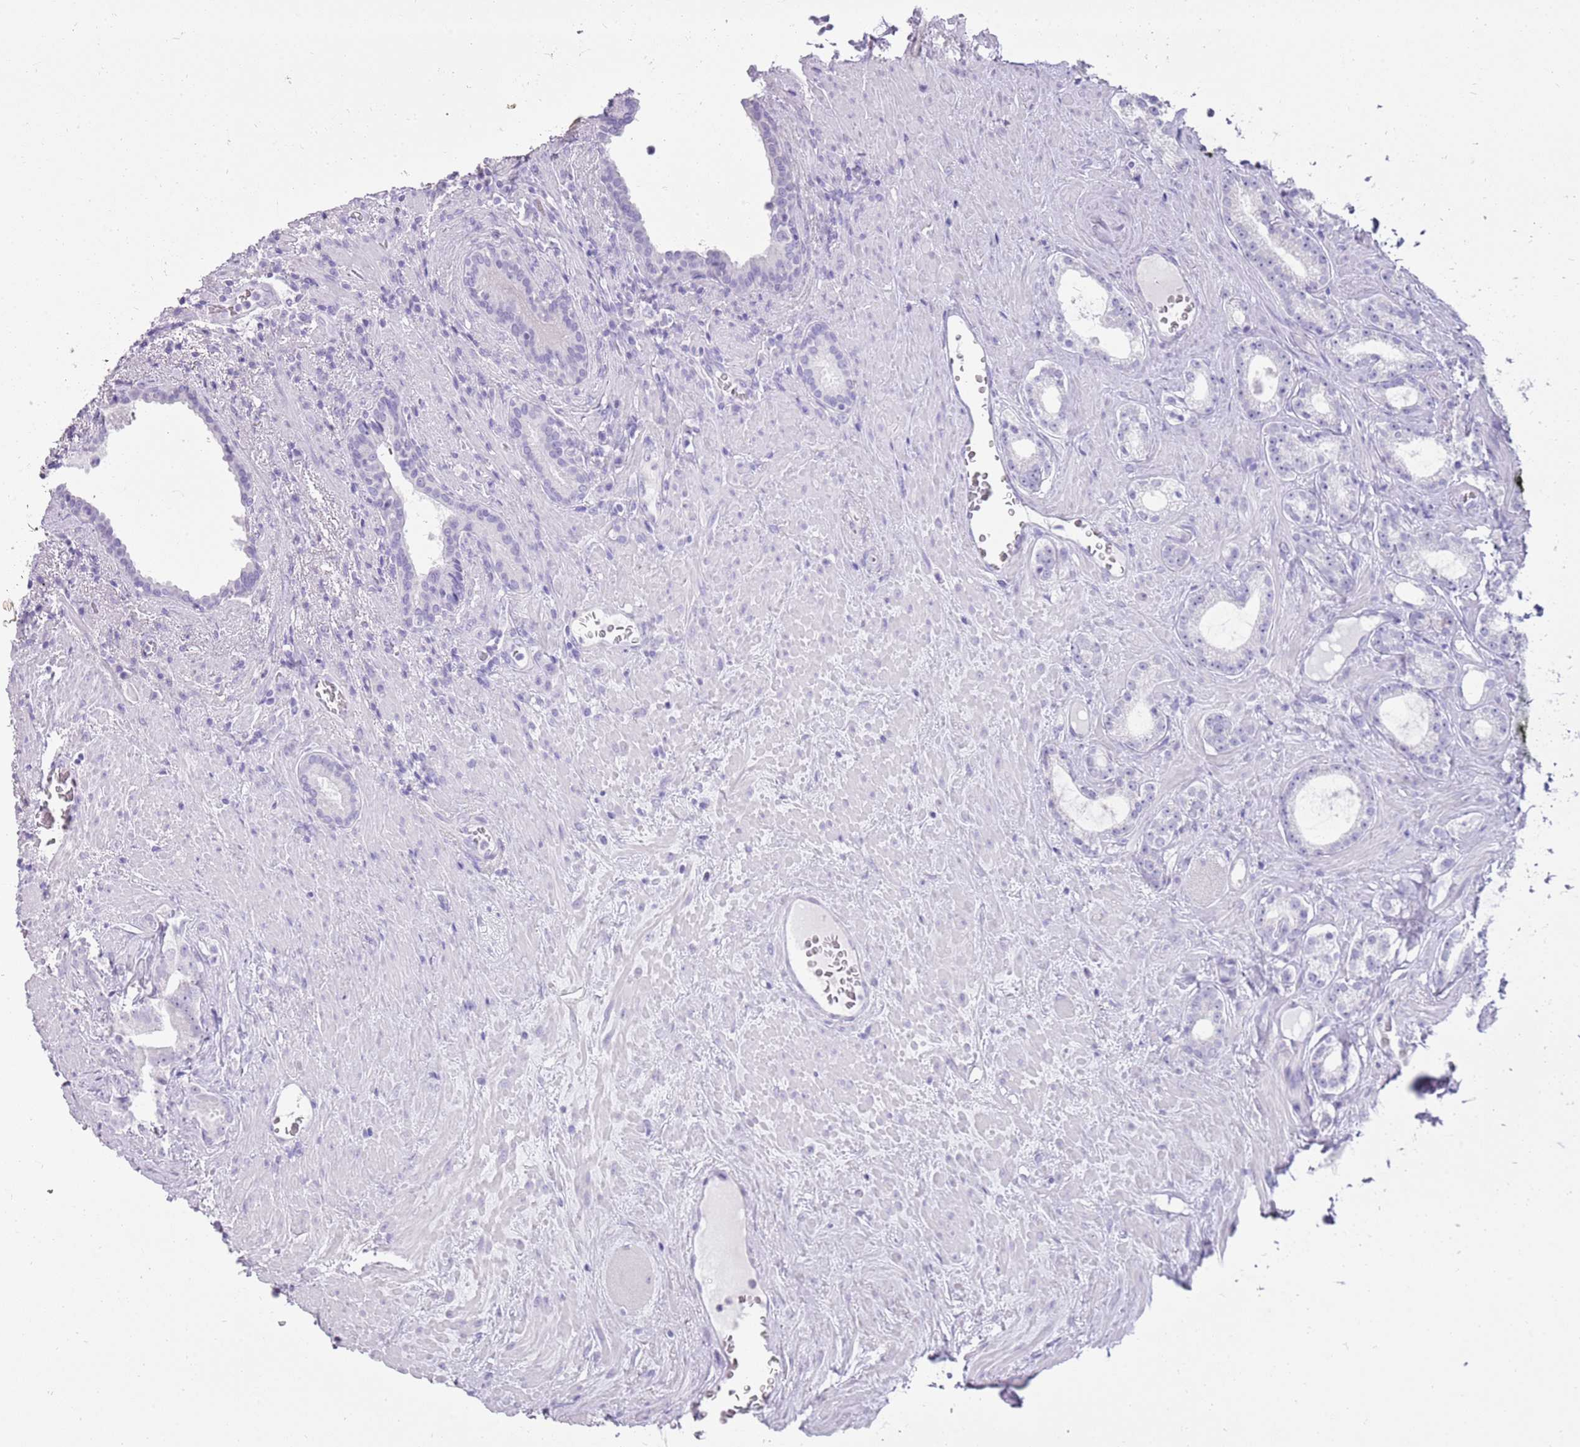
{"staining": {"intensity": "negative", "quantity": "none", "location": "none"}, "tissue": "prostate cancer", "cell_type": "Tumor cells", "image_type": "cancer", "snomed": [{"axis": "morphology", "description": "Adenocarcinoma, Low grade"}, {"axis": "topography", "description": "Prostate"}], "caption": "The immunohistochemistry (IHC) histopathology image has no significant positivity in tumor cells of prostate adenocarcinoma (low-grade) tissue. Brightfield microscopy of immunohistochemistry (IHC) stained with DAB (brown) and hematoxylin (blue), captured at high magnification.", "gene": "NBPF3", "patient": {"sex": "male", "age": 71}}